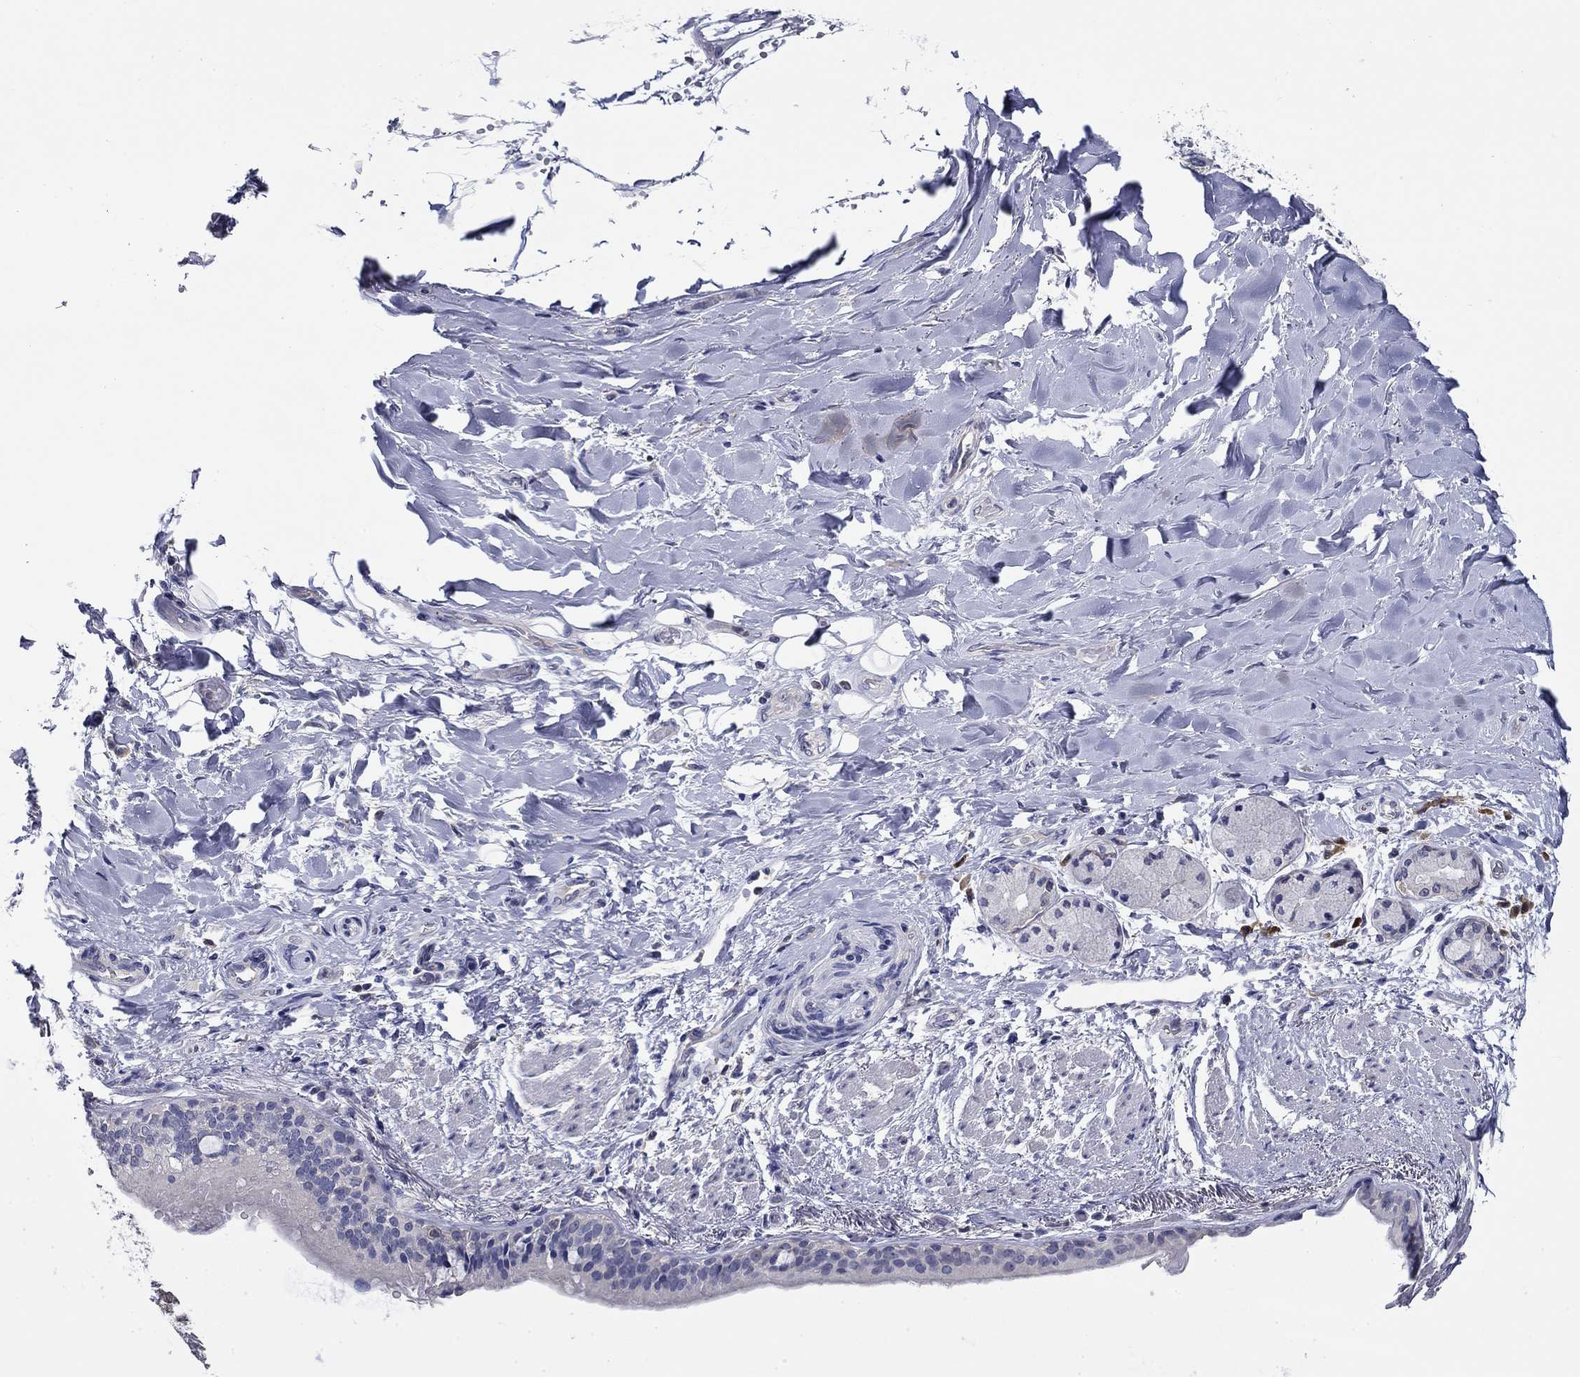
{"staining": {"intensity": "negative", "quantity": "none", "location": "none"}, "tissue": "lung cancer", "cell_type": "Tumor cells", "image_type": "cancer", "snomed": [{"axis": "morphology", "description": "Squamous cell carcinoma, NOS"}, {"axis": "topography", "description": "Lung"}], "caption": "DAB immunohistochemical staining of lung cancer (squamous cell carcinoma) displays no significant staining in tumor cells. Nuclei are stained in blue.", "gene": "POU2F2", "patient": {"sex": "male", "age": 69}}